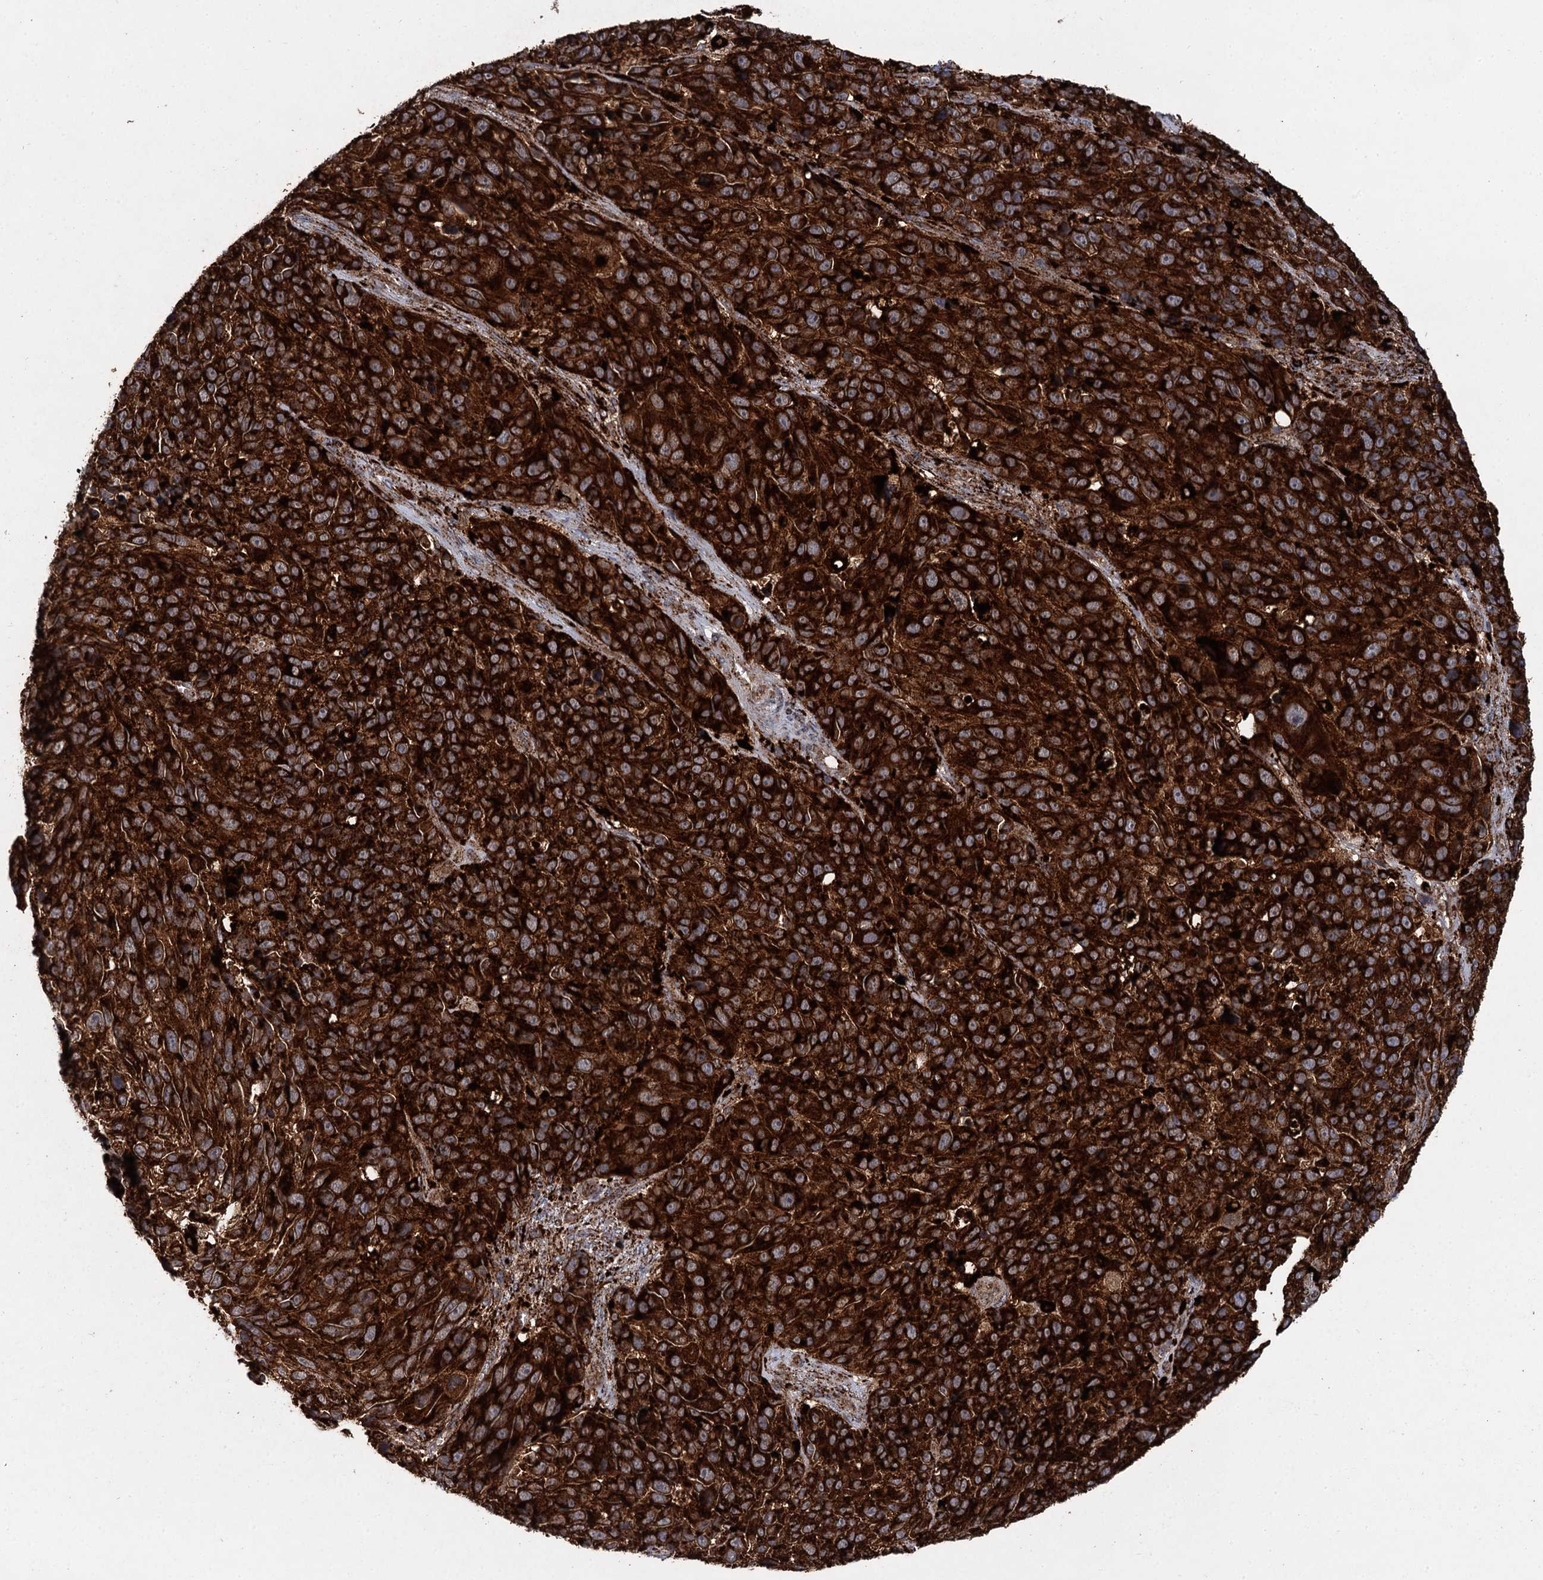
{"staining": {"intensity": "strong", "quantity": ">75%", "location": "cytoplasmic/membranous"}, "tissue": "melanoma", "cell_type": "Tumor cells", "image_type": "cancer", "snomed": [{"axis": "morphology", "description": "Malignant melanoma, NOS"}, {"axis": "topography", "description": "Skin"}], "caption": "Malignant melanoma tissue demonstrates strong cytoplasmic/membranous positivity in about >75% of tumor cells, visualized by immunohistochemistry.", "gene": "GBA1", "patient": {"sex": "male", "age": 84}}